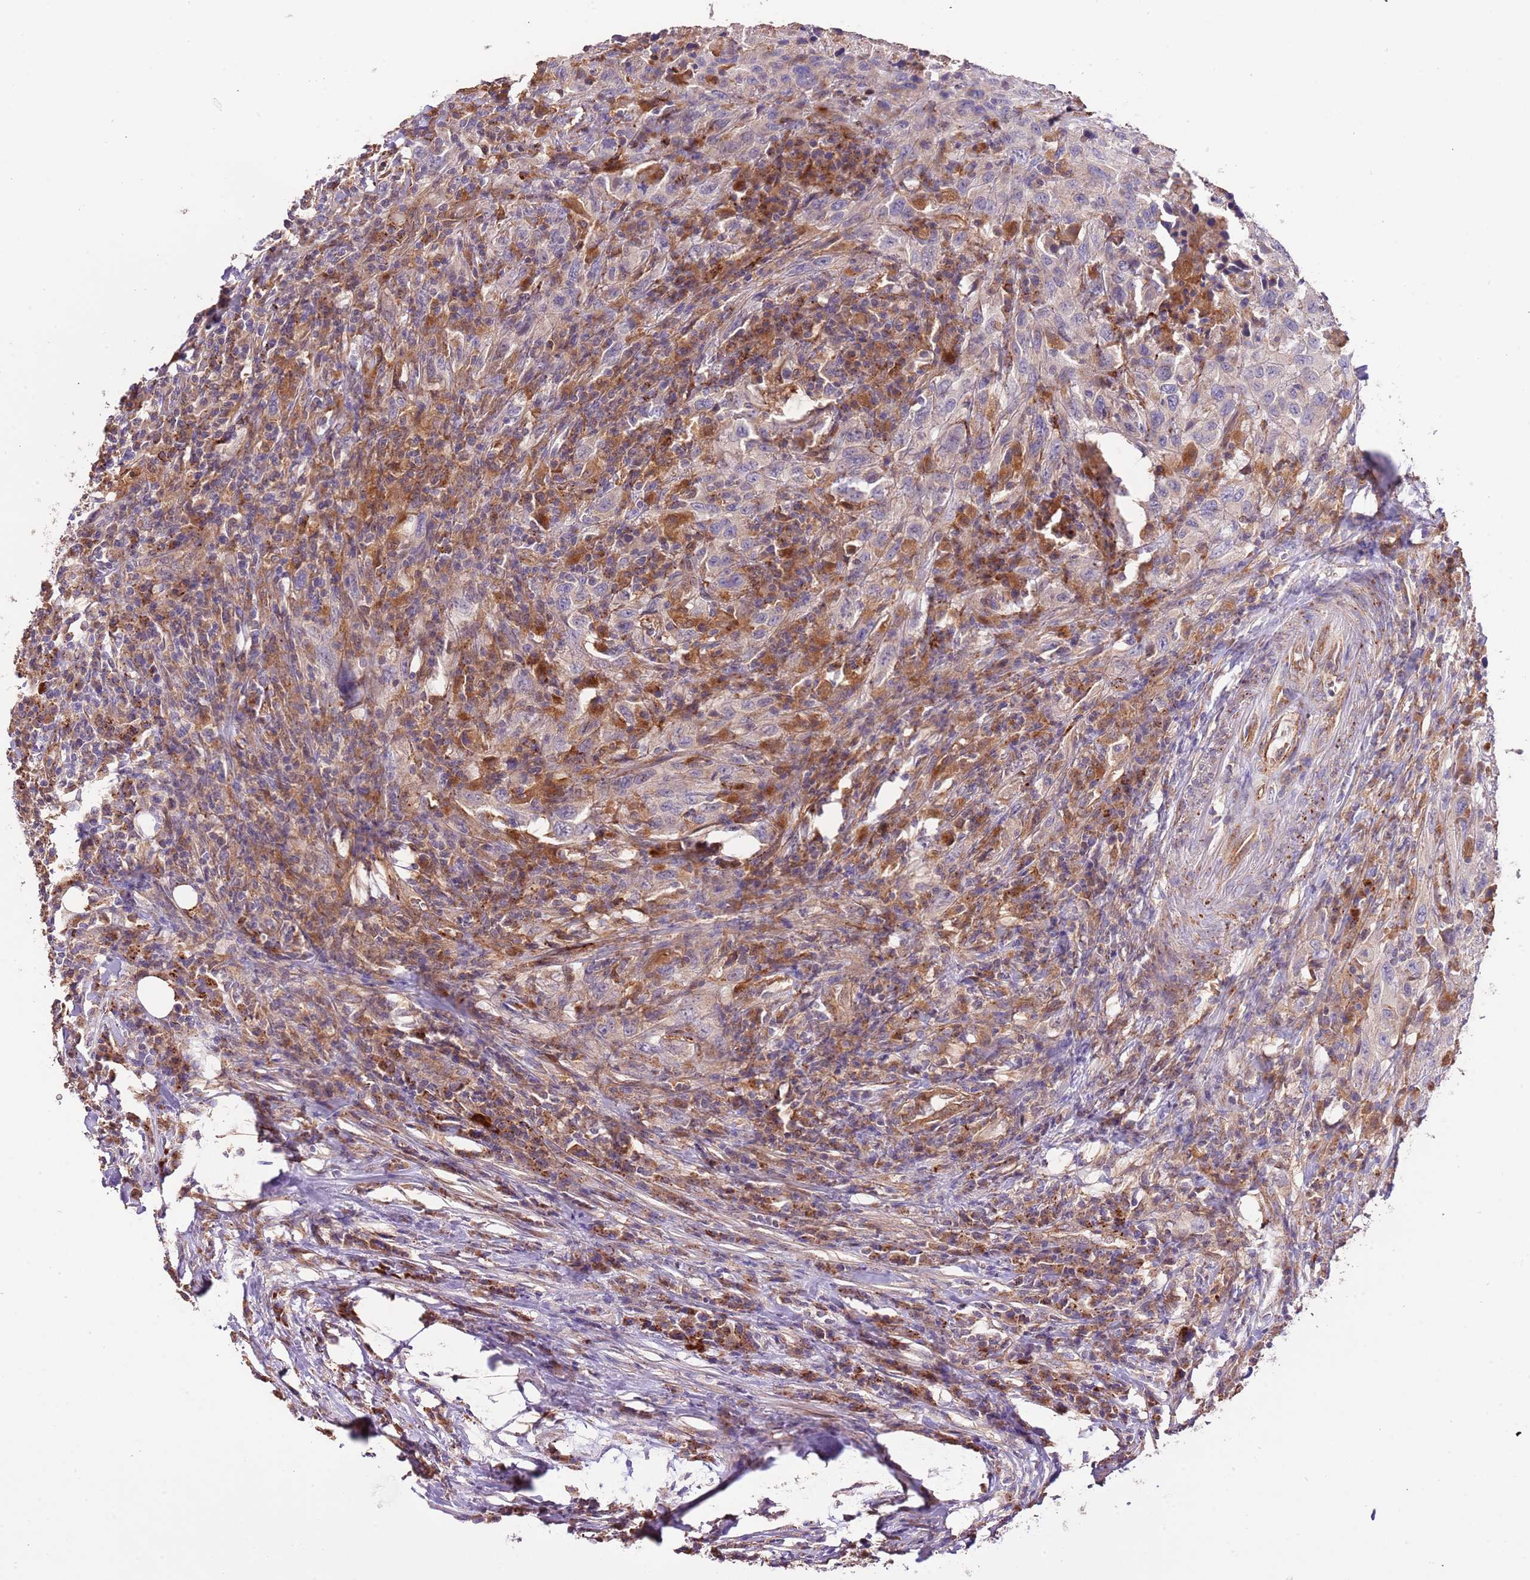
{"staining": {"intensity": "moderate", "quantity": "25%-75%", "location": "cytoplasmic/membranous"}, "tissue": "urothelial cancer", "cell_type": "Tumor cells", "image_type": "cancer", "snomed": [{"axis": "morphology", "description": "Urothelial carcinoma, High grade"}, {"axis": "topography", "description": "Urinary bladder"}], "caption": "Moderate cytoplasmic/membranous positivity is present in approximately 25%-75% of tumor cells in urothelial carcinoma (high-grade).", "gene": "DOCK6", "patient": {"sex": "male", "age": 61}}